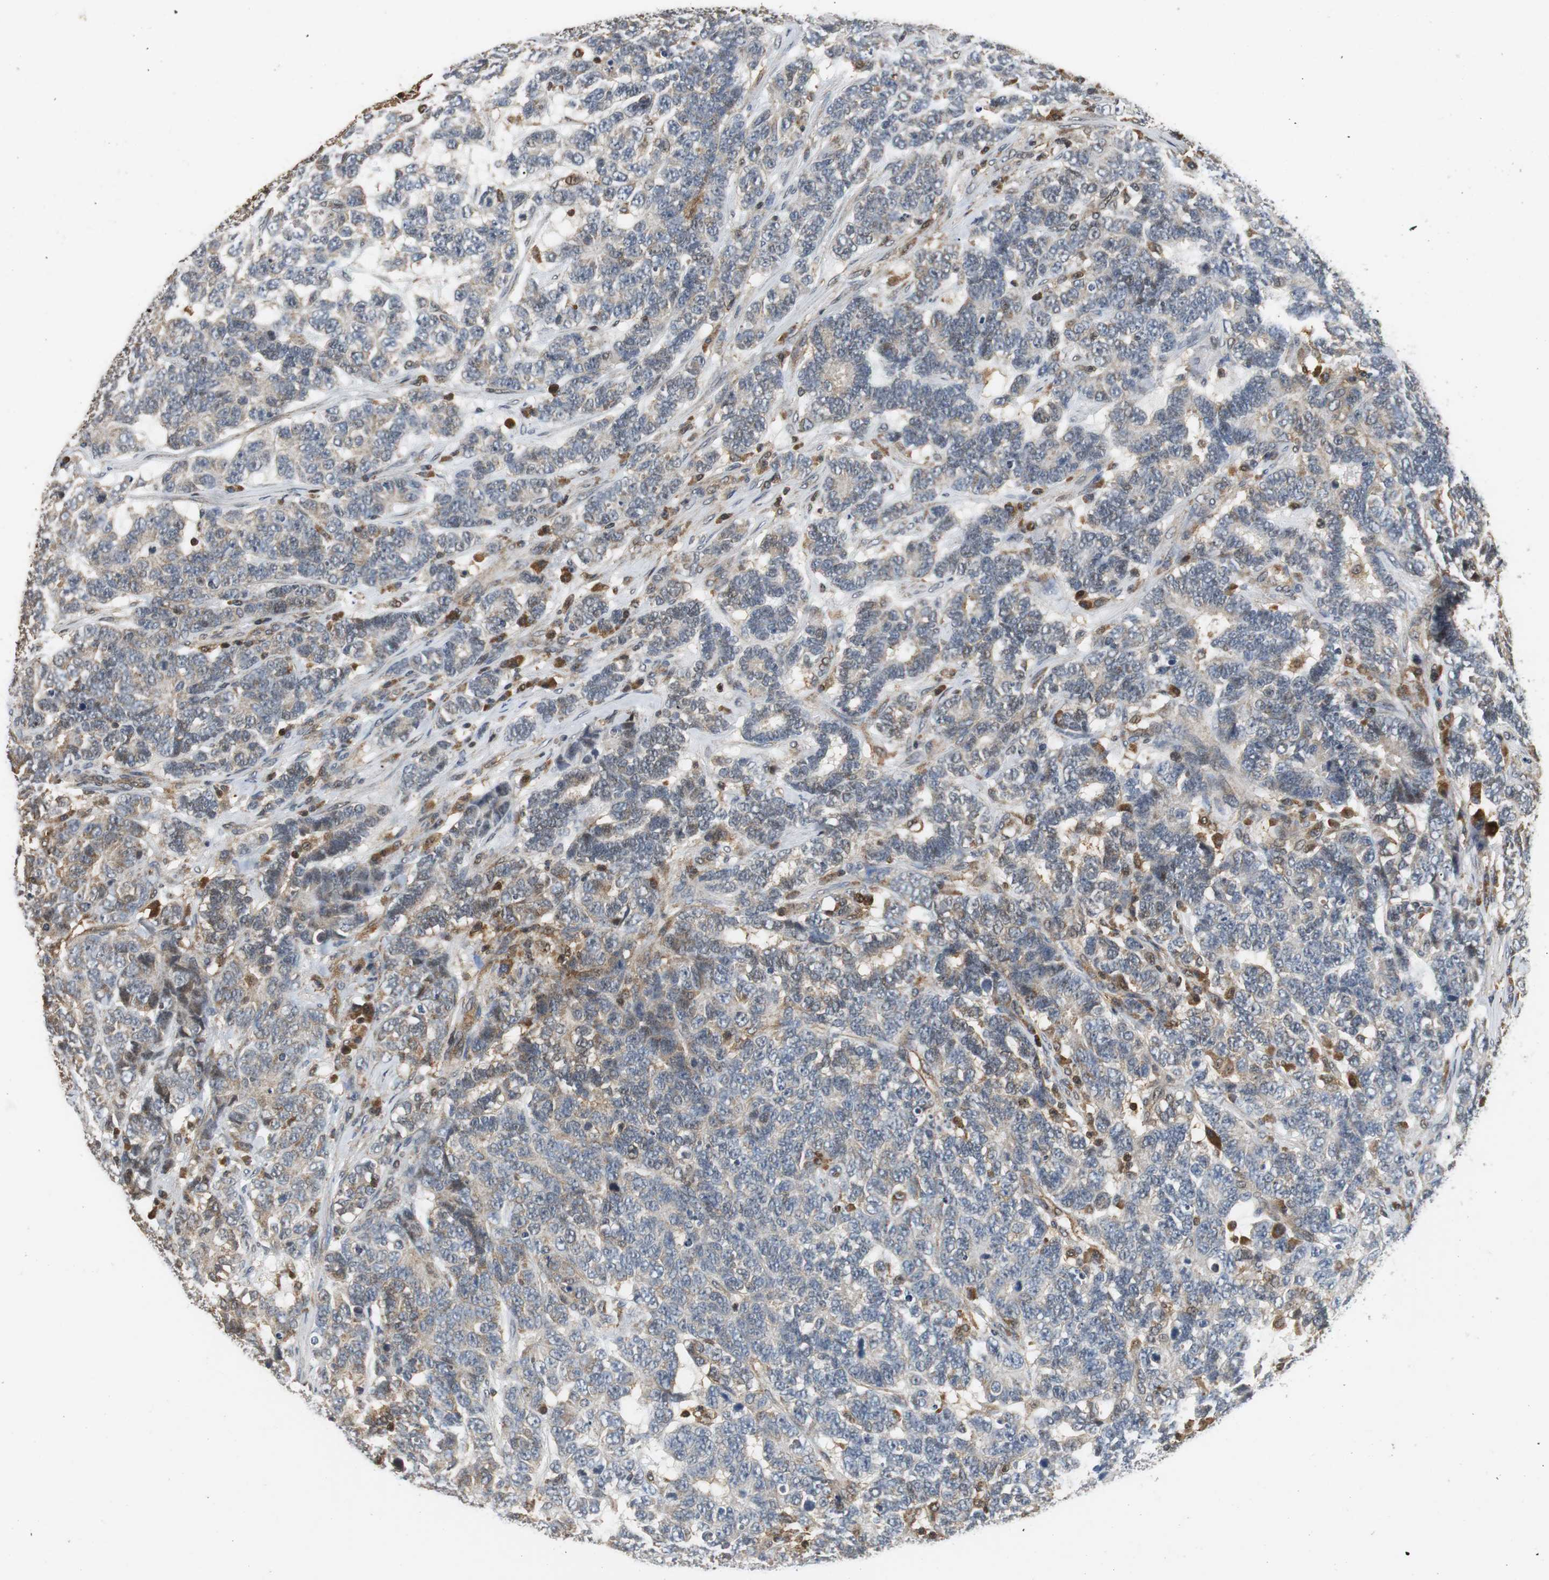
{"staining": {"intensity": "weak", "quantity": "25%-75%", "location": "cytoplasmic/membranous"}, "tissue": "testis cancer", "cell_type": "Tumor cells", "image_type": "cancer", "snomed": [{"axis": "morphology", "description": "Carcinoma, Embryonal, NOS"}, {"axis": "topography", "description": "Testis"}], "caption": "Testis embryonal carcinoma stained with a brown dye shows weak cytoplasmic/membranous positive staining in approximately 25%-75% of tumor cells.", "gene": "GSDMD", "patient": {"sex": "male", "age": 26}}